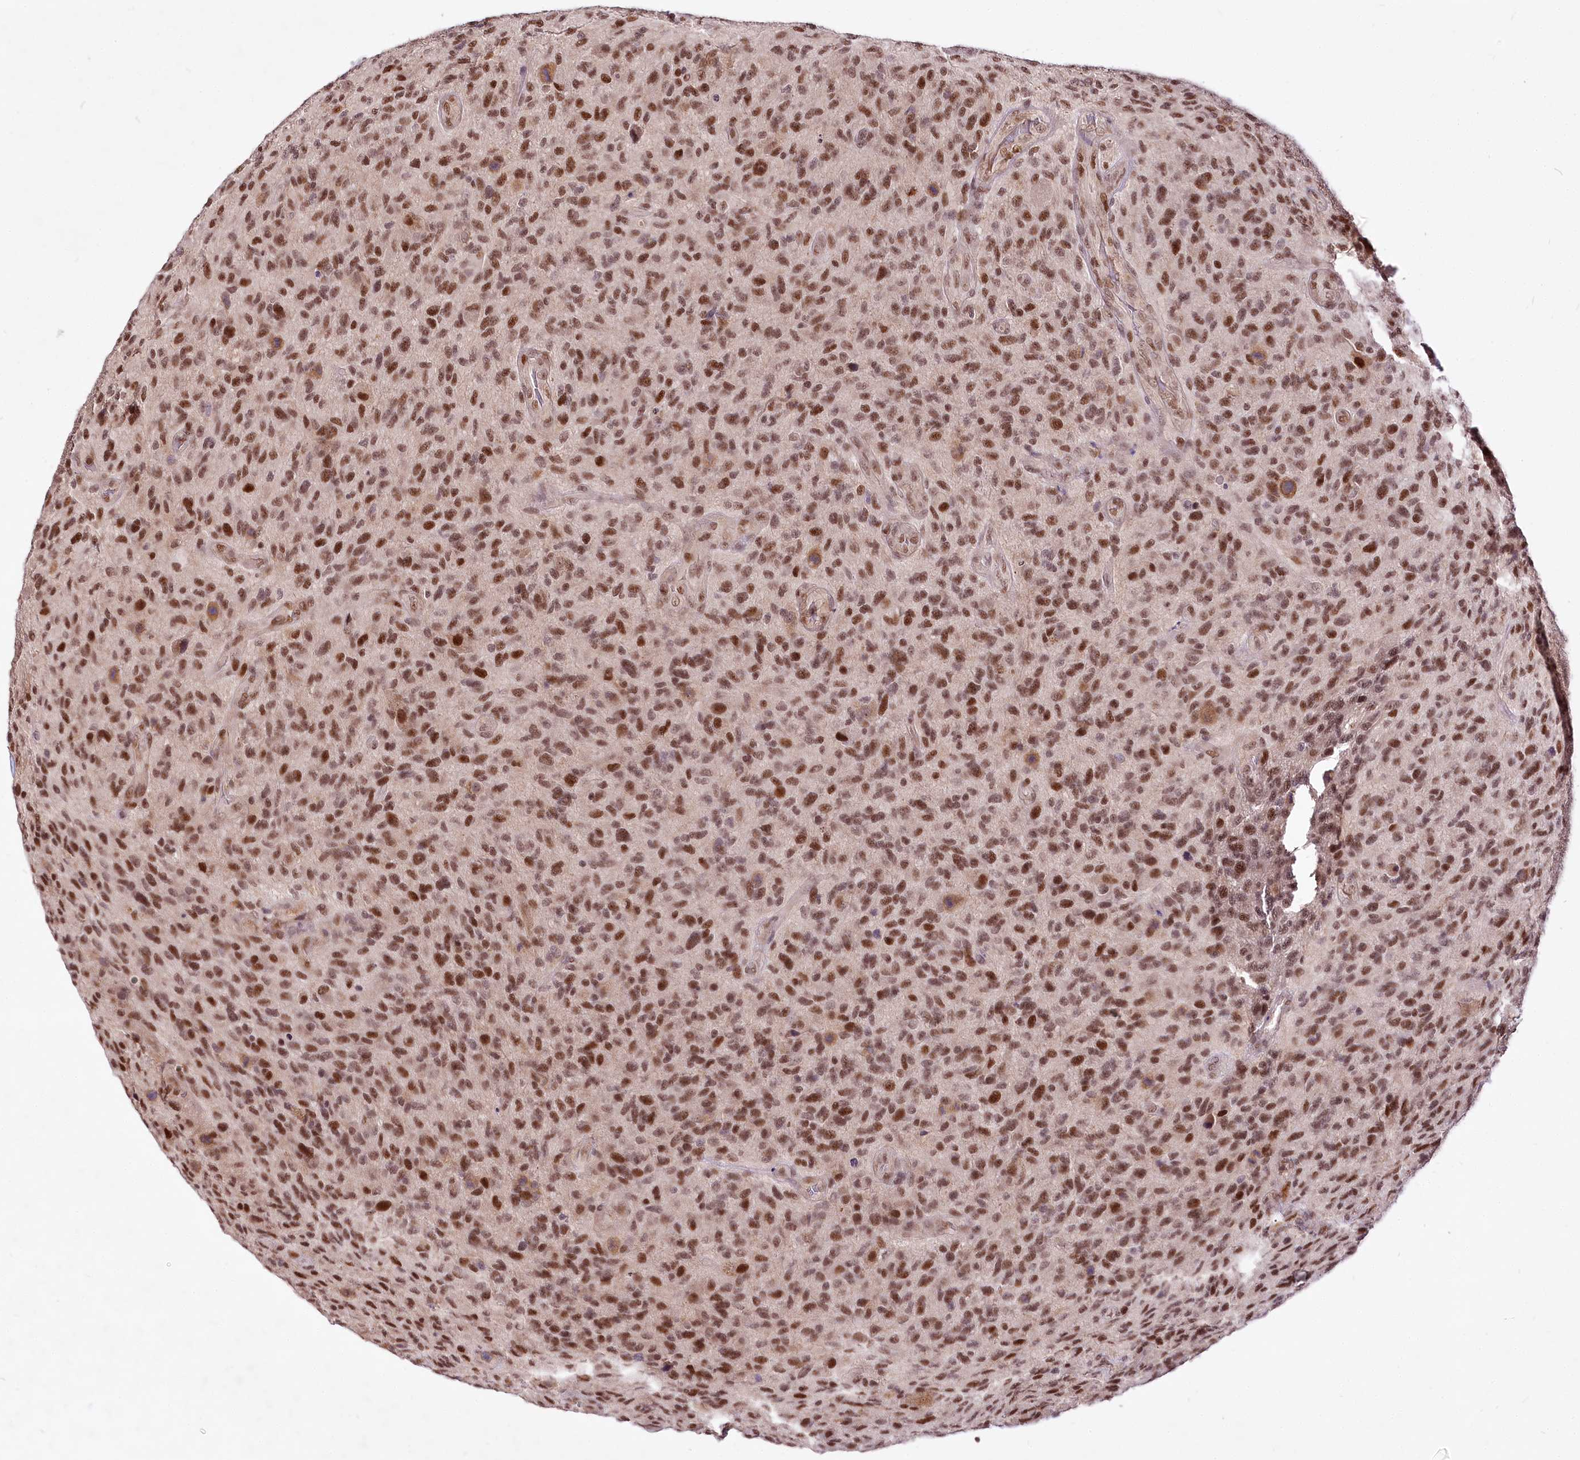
{"staining": {"intensity": "strong", "quantity": ">75%", "location": "nuclear"}, "tissue": "glioma", "cell_type": "Tumor cells", "image_type": "cancer", "snomed": [{"axis": "morphology", "description": "Glioma, malignant, High grade"}, {"axis": "topography", "description": "Brain"}], "caption": "This micrograph exhibits immunohistochemistry staining of malignant glioma (high-grade), with high strong nuclear positivity in approximately >75% of tumor cells.", "gene": "POLA2", "patient": {"sex": "male", "age": 47}}